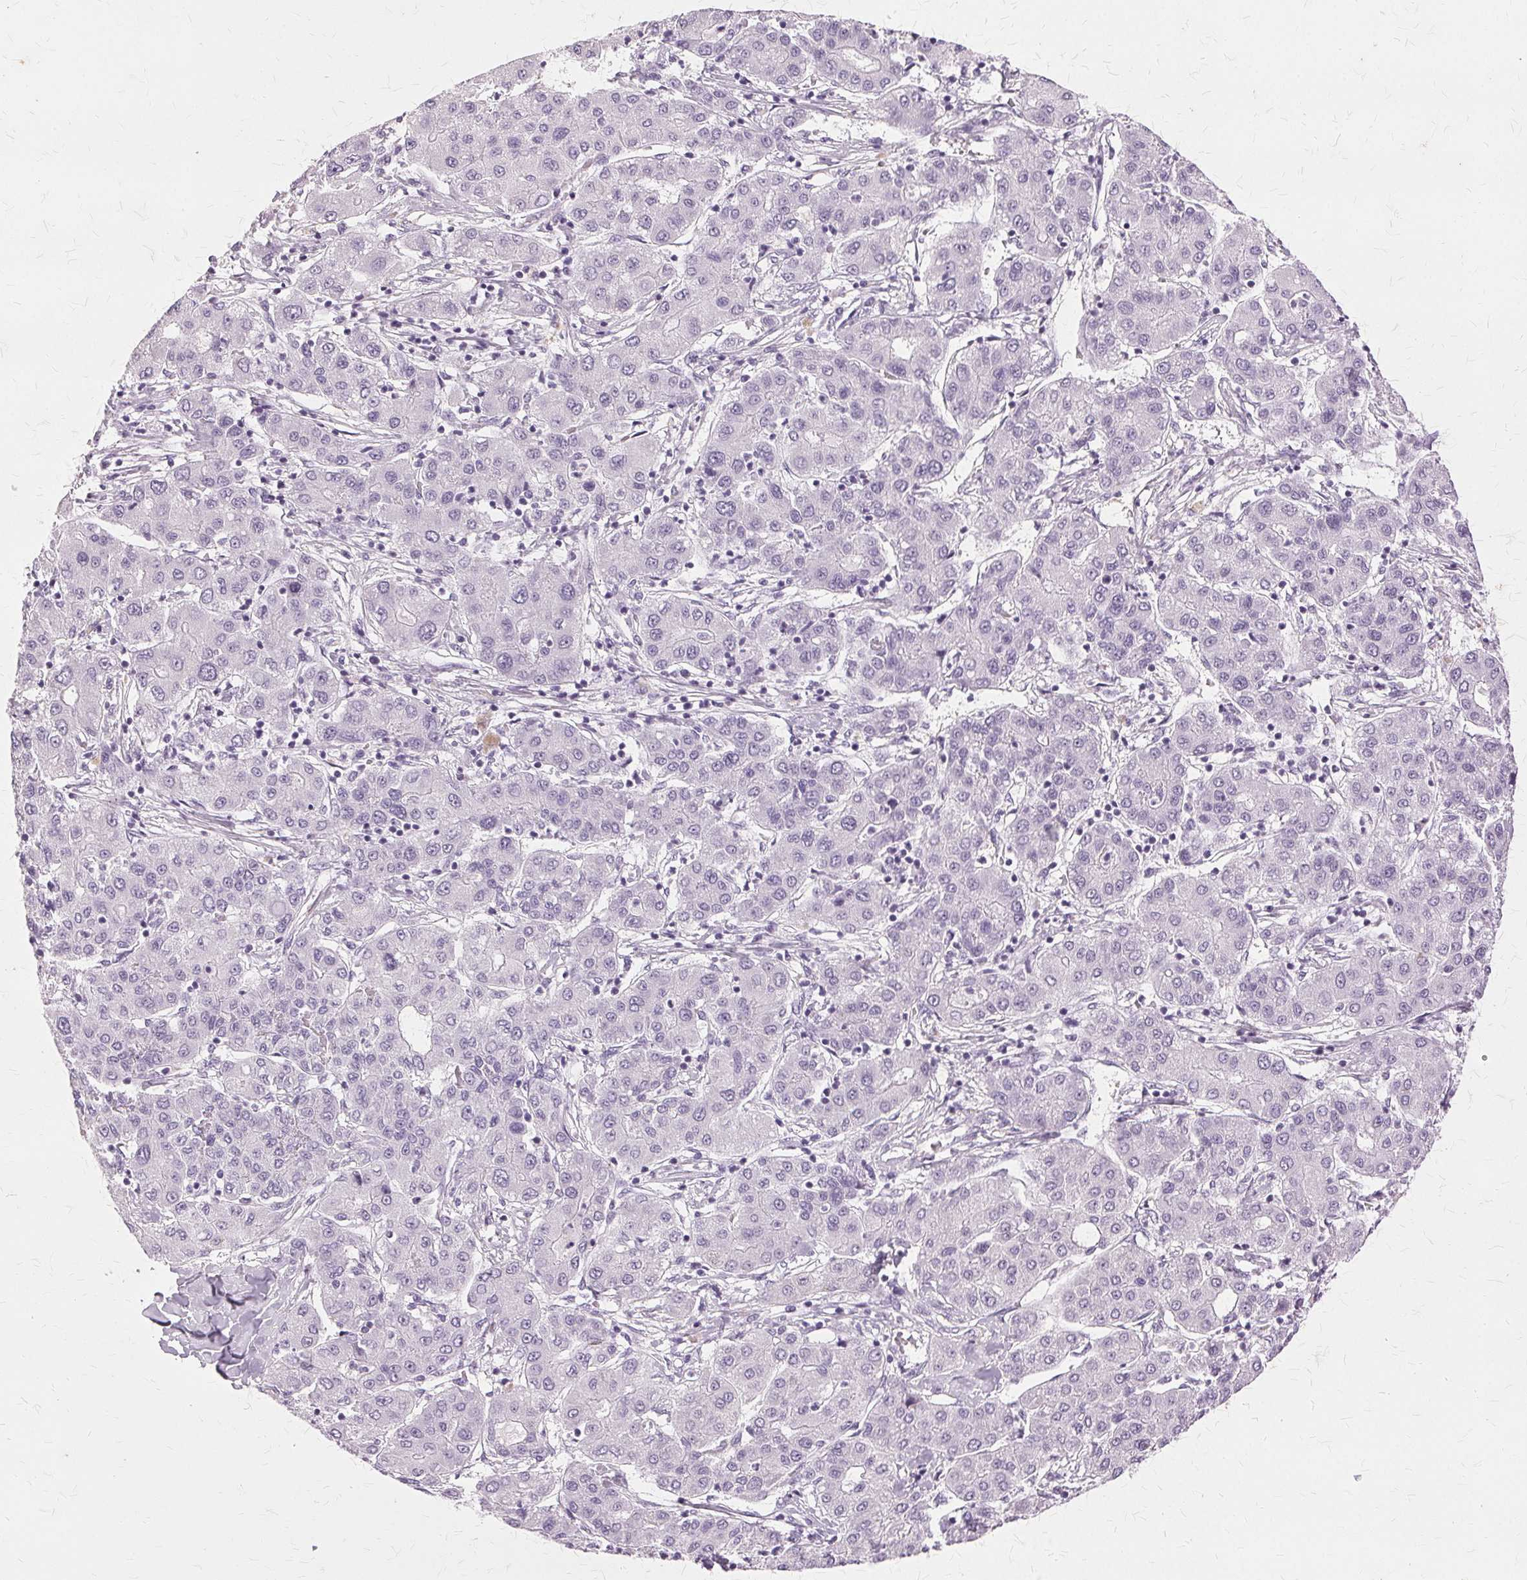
{"staining": {"intensity": "negative", "quantity": "none", "location": "none"}, "tissue": "liver cancer", "cell_type": "Tumor cells", "image_type": "cancer", "snomed": [{"axis": "morphology", "description": "Carcinoma, Hepatocellular, NOS"}, {"axis": "topography", "description": "Liver"}], "caption": "High magnification brightfield microscopy of liver hepatocellular carcinoma stained with DAB (brown) and counterstained with hematoxylin (blue): tumor cells show no significant positivity.", "gene": "SLC45A3", "patient": {"sex": "male", "age": 65}}